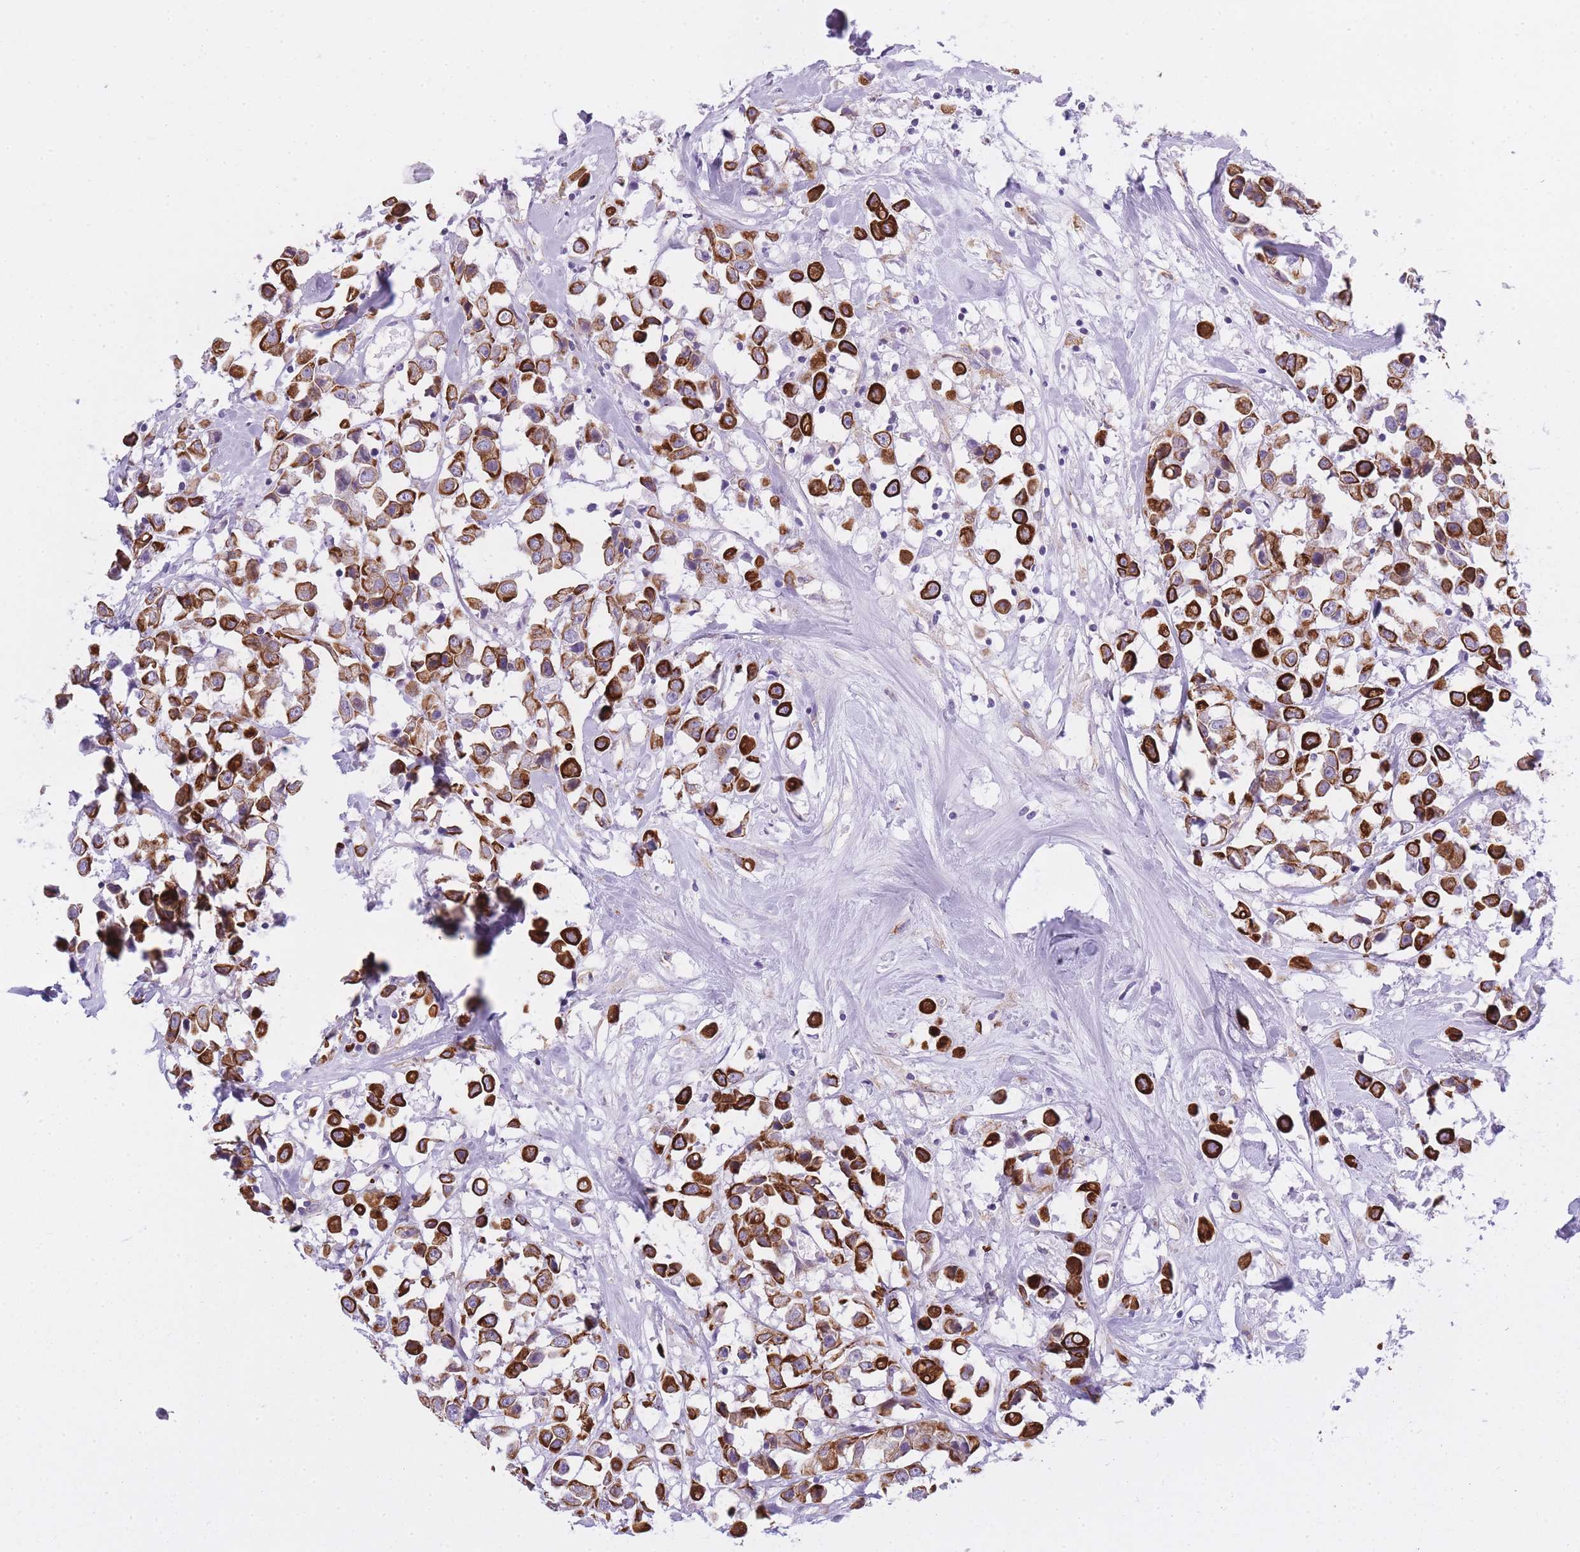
{"staining": {"intensity": "strong", "quantity": ">75%", "location": "cytoplasmic/membranous"}, "tissue": "breast cancer", "cell_type": "Tumor cells", "image_type": "cancer", "snomed": [{"axis": "morphology", "description": "Duct carcinoma"}, {"axis": "topography", "description": "Breast"}], "caption": "Protein expression analysis of breast cancer displays strong cytoplasmic/membranous expression in approximately >75% of tumor cells.", "gene": "RADX", "patient": {"sex": "female", "age": 61}}